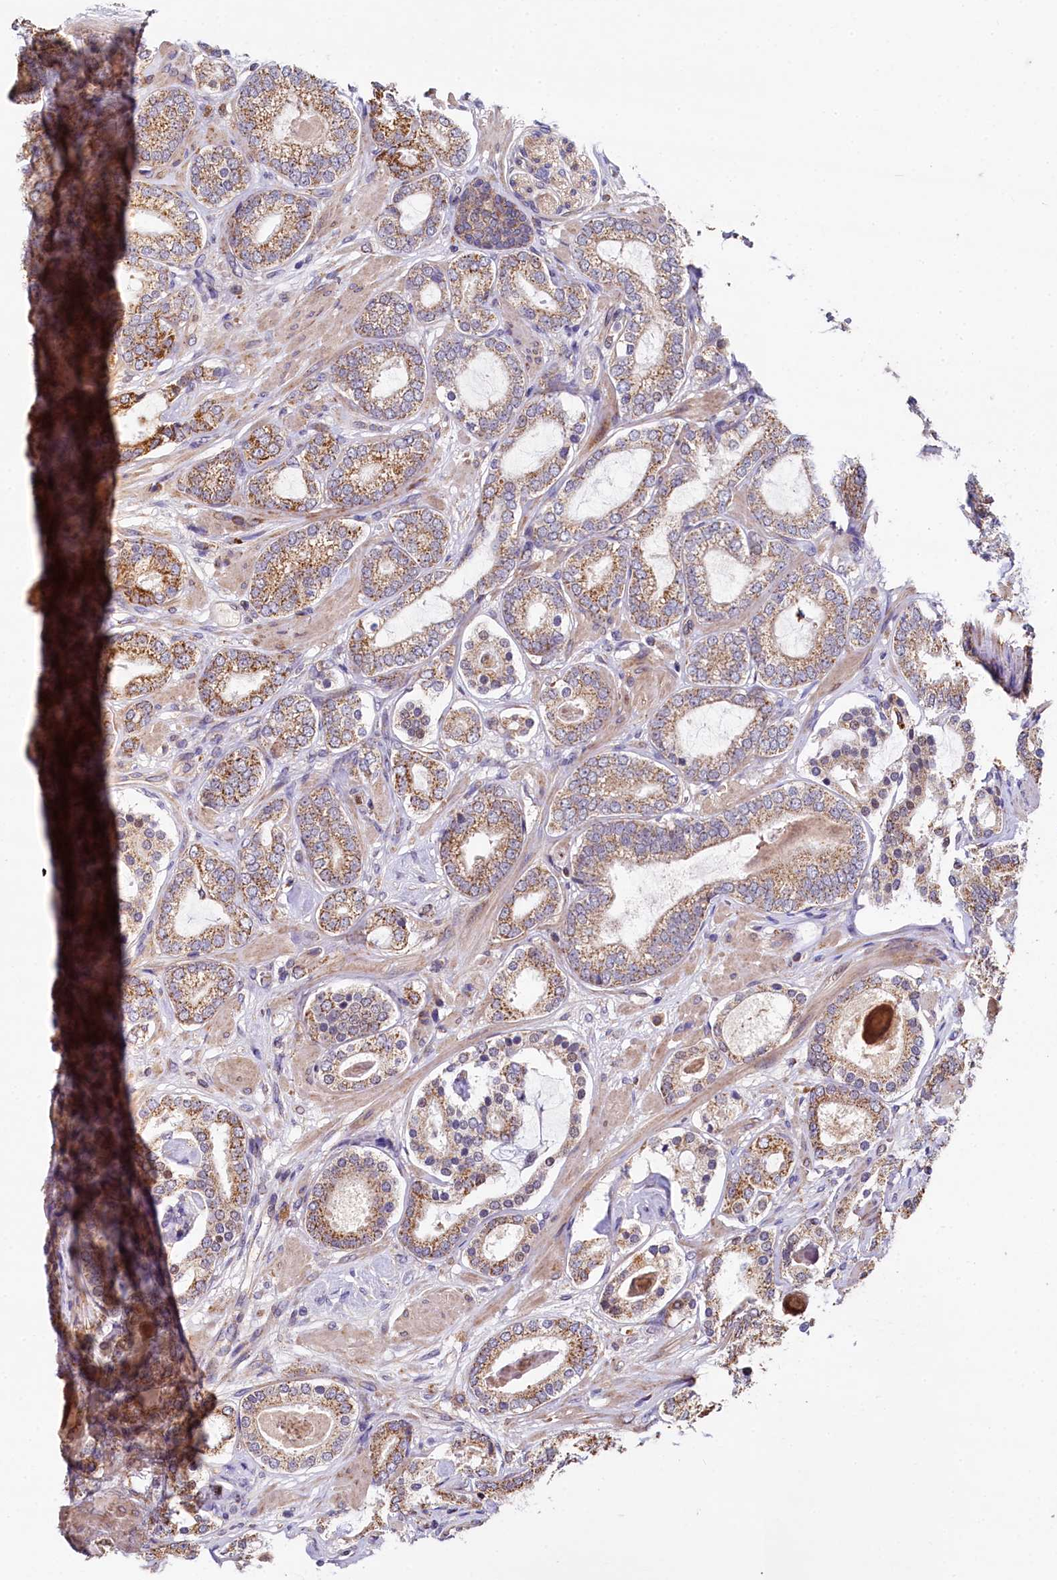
{"staining": {"intensity": "moderate", "quantity": ">75%", "location": "cytoplasmic/membranous"}, "tissue": "prostate cancer", "cell_type": "Tumor cells", "image_type": "cancer", "snomed": [{"axis": "morphology", "description": "Adenocarcinoma, High grade"}, {"axis": "topography", "description": "Prostate"}], "caption": "A brown stain labels moderate cytoplasmic/membranous expression of a protein in prostate cancer tumor cells.", "gene": "SPRYD3", "patient": {"sex": "male", "age": 60}}